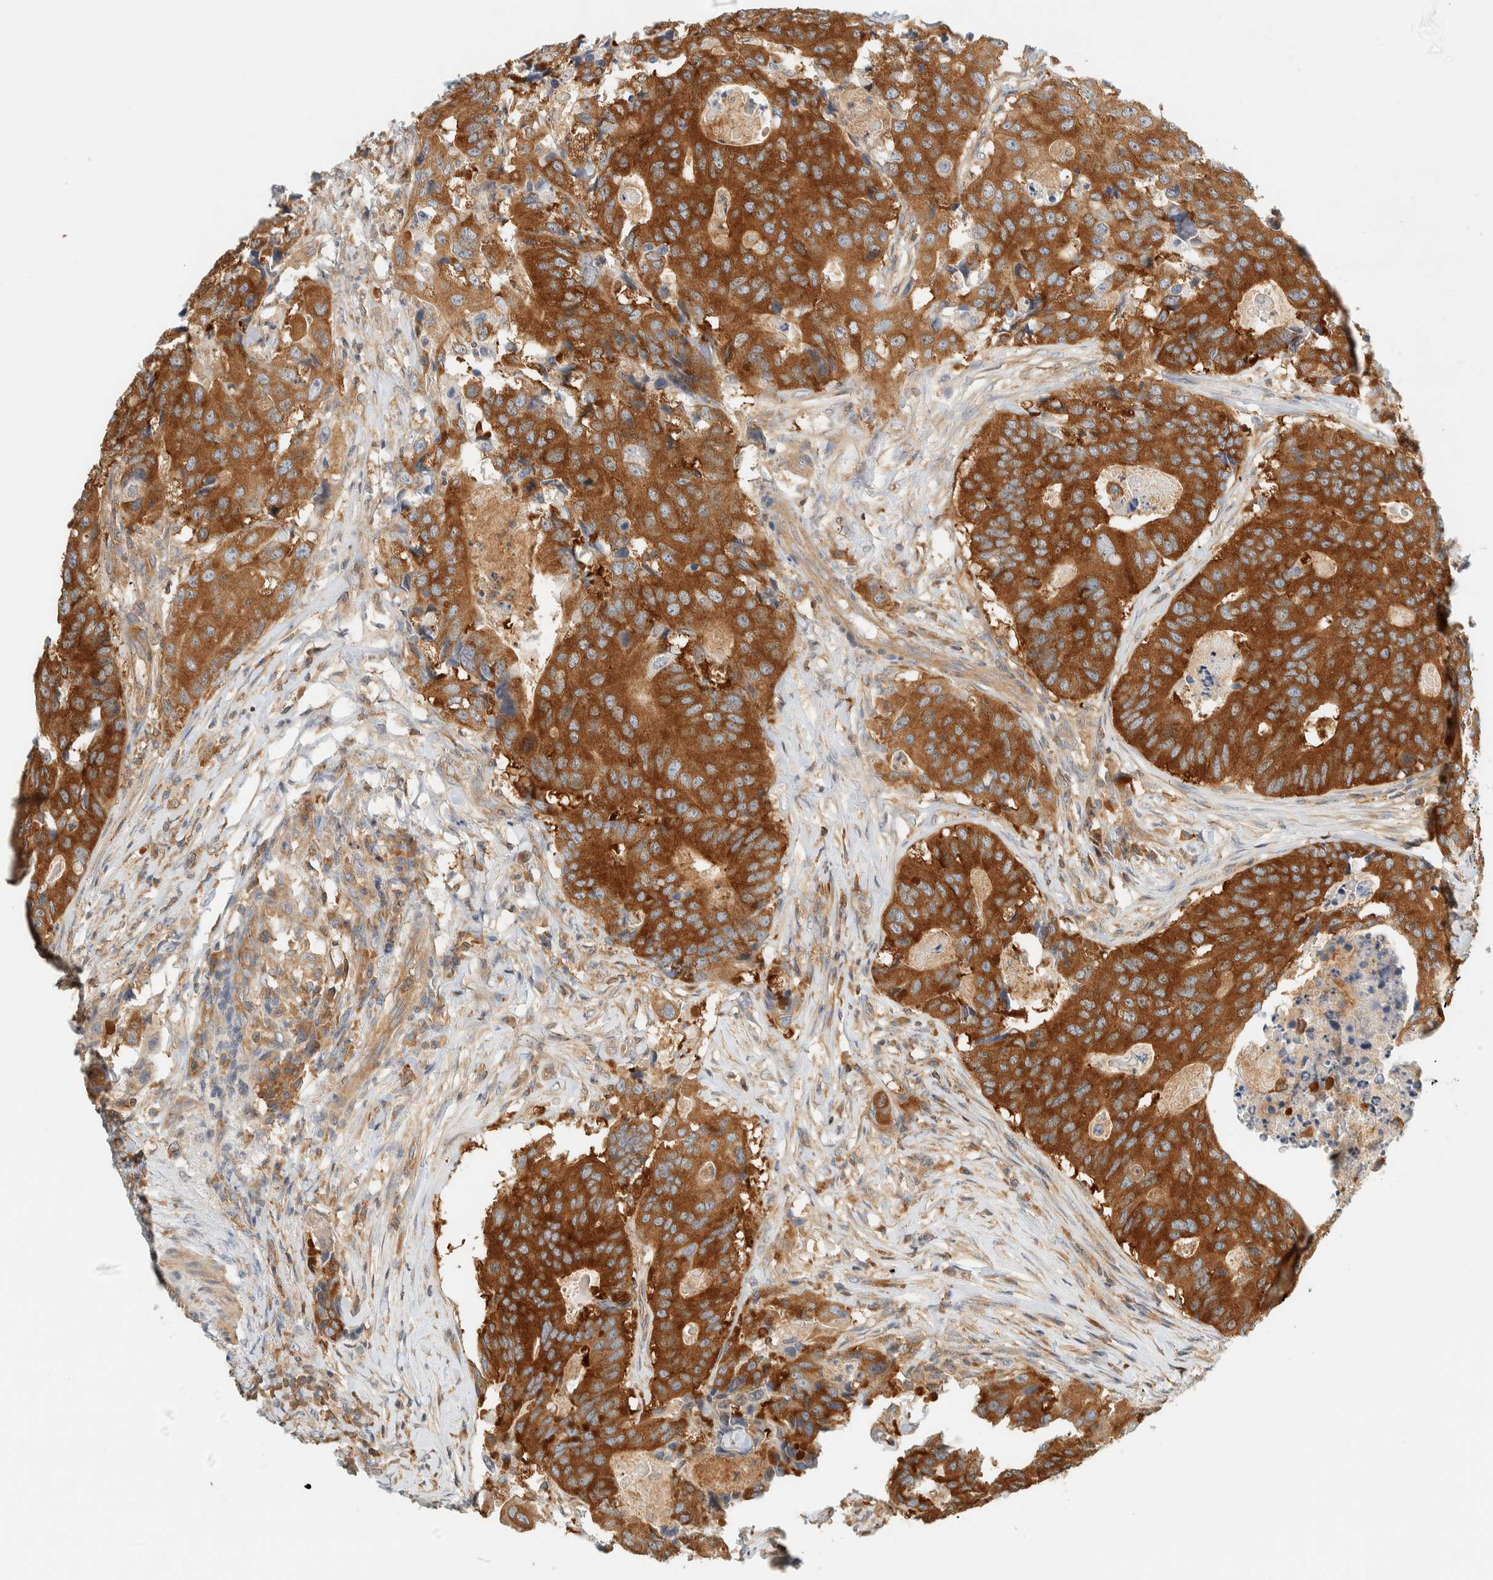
{"staining": {"intensity": "strong", "quantity": ">75%", "location": "cytoplasmic/membranous"}, "tissue": "colorectal cancer", "cell_type": "Tumor cells", "image_type": "cancer", "snomed": [{"axis": "morphology", "description": "Adenocarcinoma, NOS"}, {"axis": "topography", "description": "Colon"}], "caption": "The immunohistochemical stain highlights strong cytoplasmic/membranous expression in tumor cells of colorectal cancer tissue.", "gene": "ARFGEF1", "patient": {"sex": "male", "age": 71}}